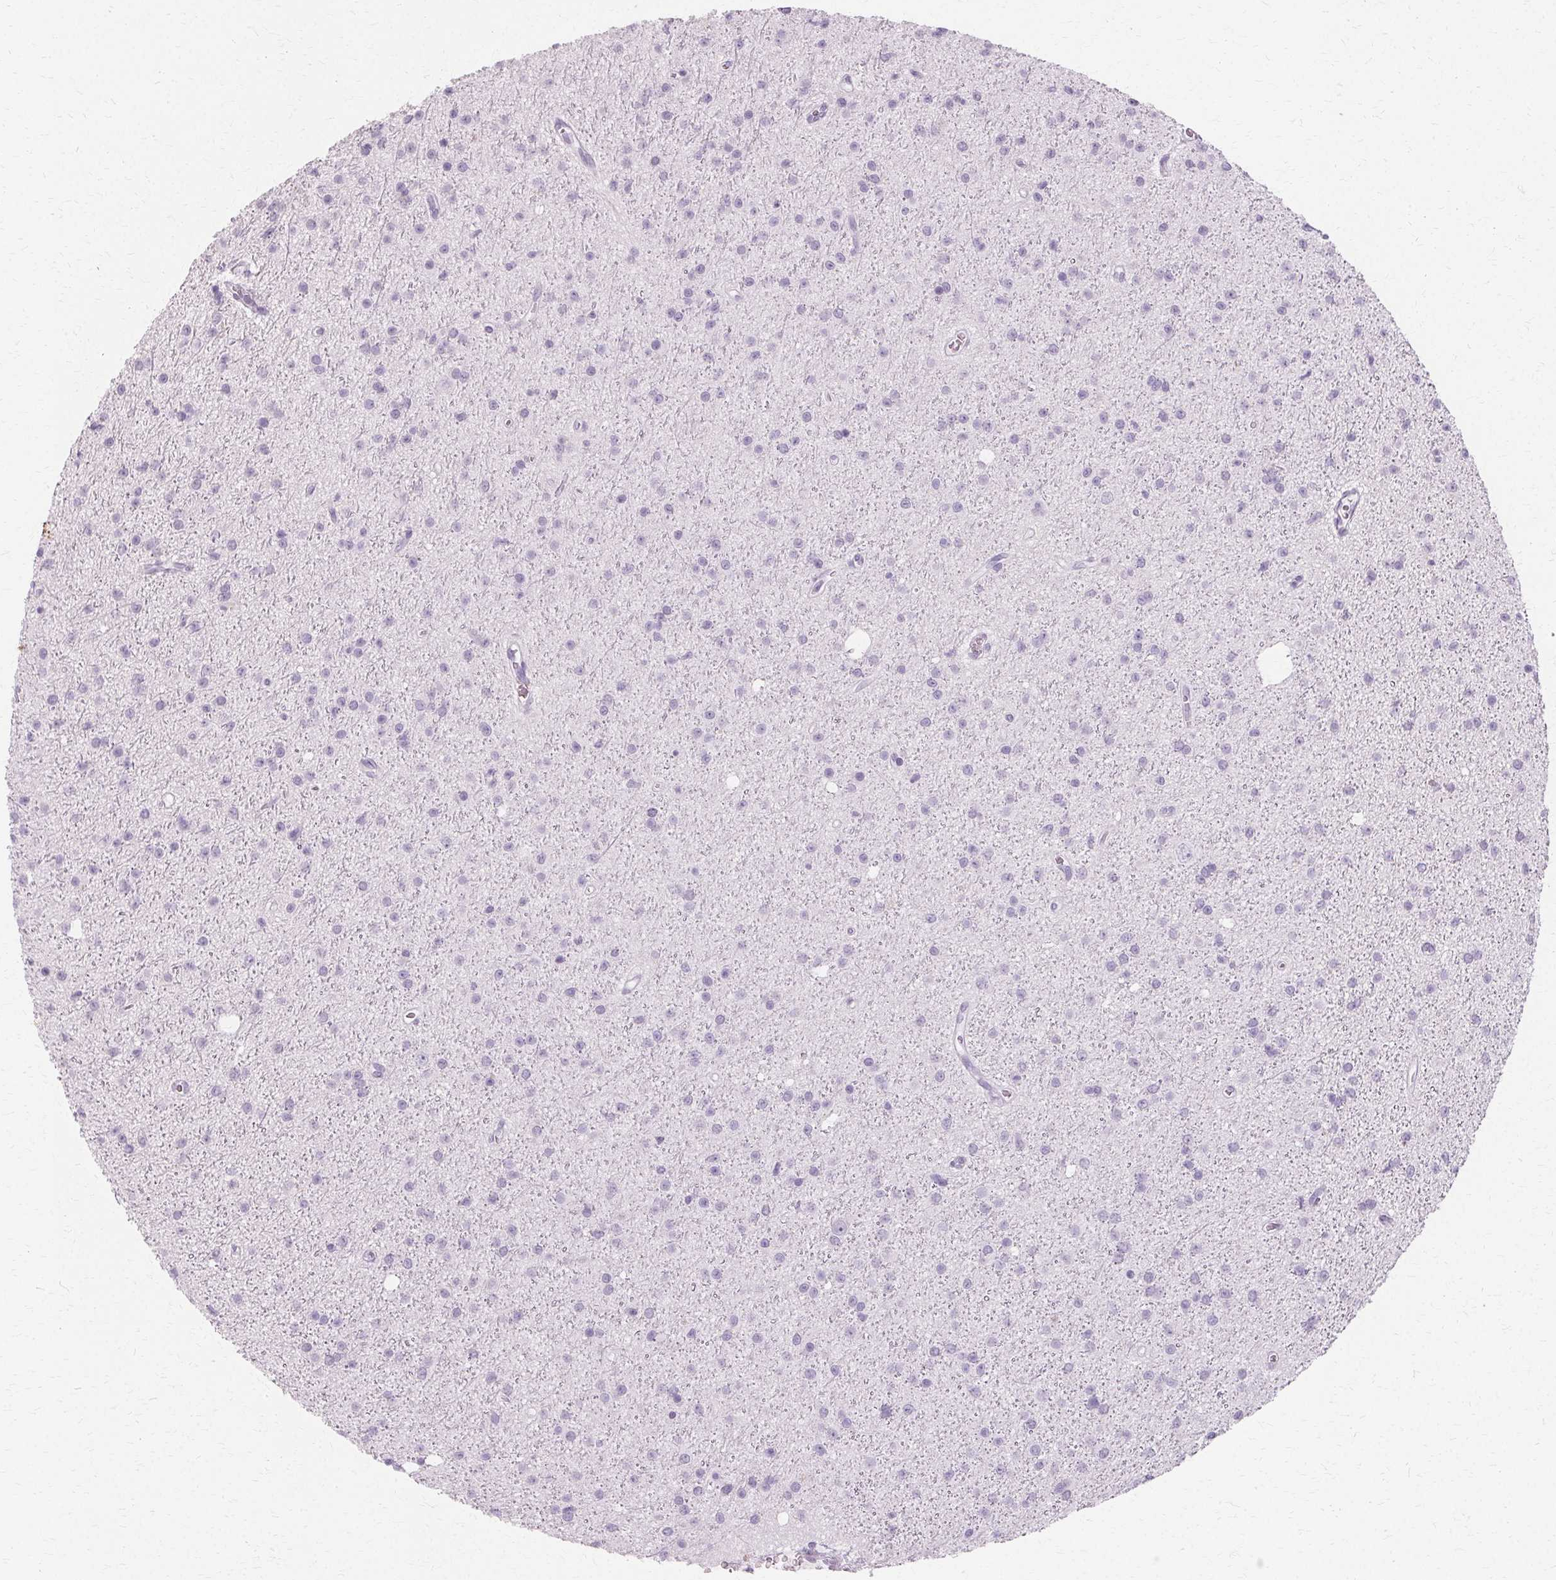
{"staining": {"intensity": "negative", "quantity": "none", "location": "none"}, "tissue": "glioma", "cell_type": "Tumor cells", "image_type": "cancer", "snomed": [{"axis": "morphology", "description": "Glioma, malignant, Low grade"}, {"axis": "topography", "description": "Brain"}], "caption": "The photomicrograph displays no significant positivity in tumor cells of glioma.", "gene": "KRT6C", "patient": {"sex": "male", "age": 27}}